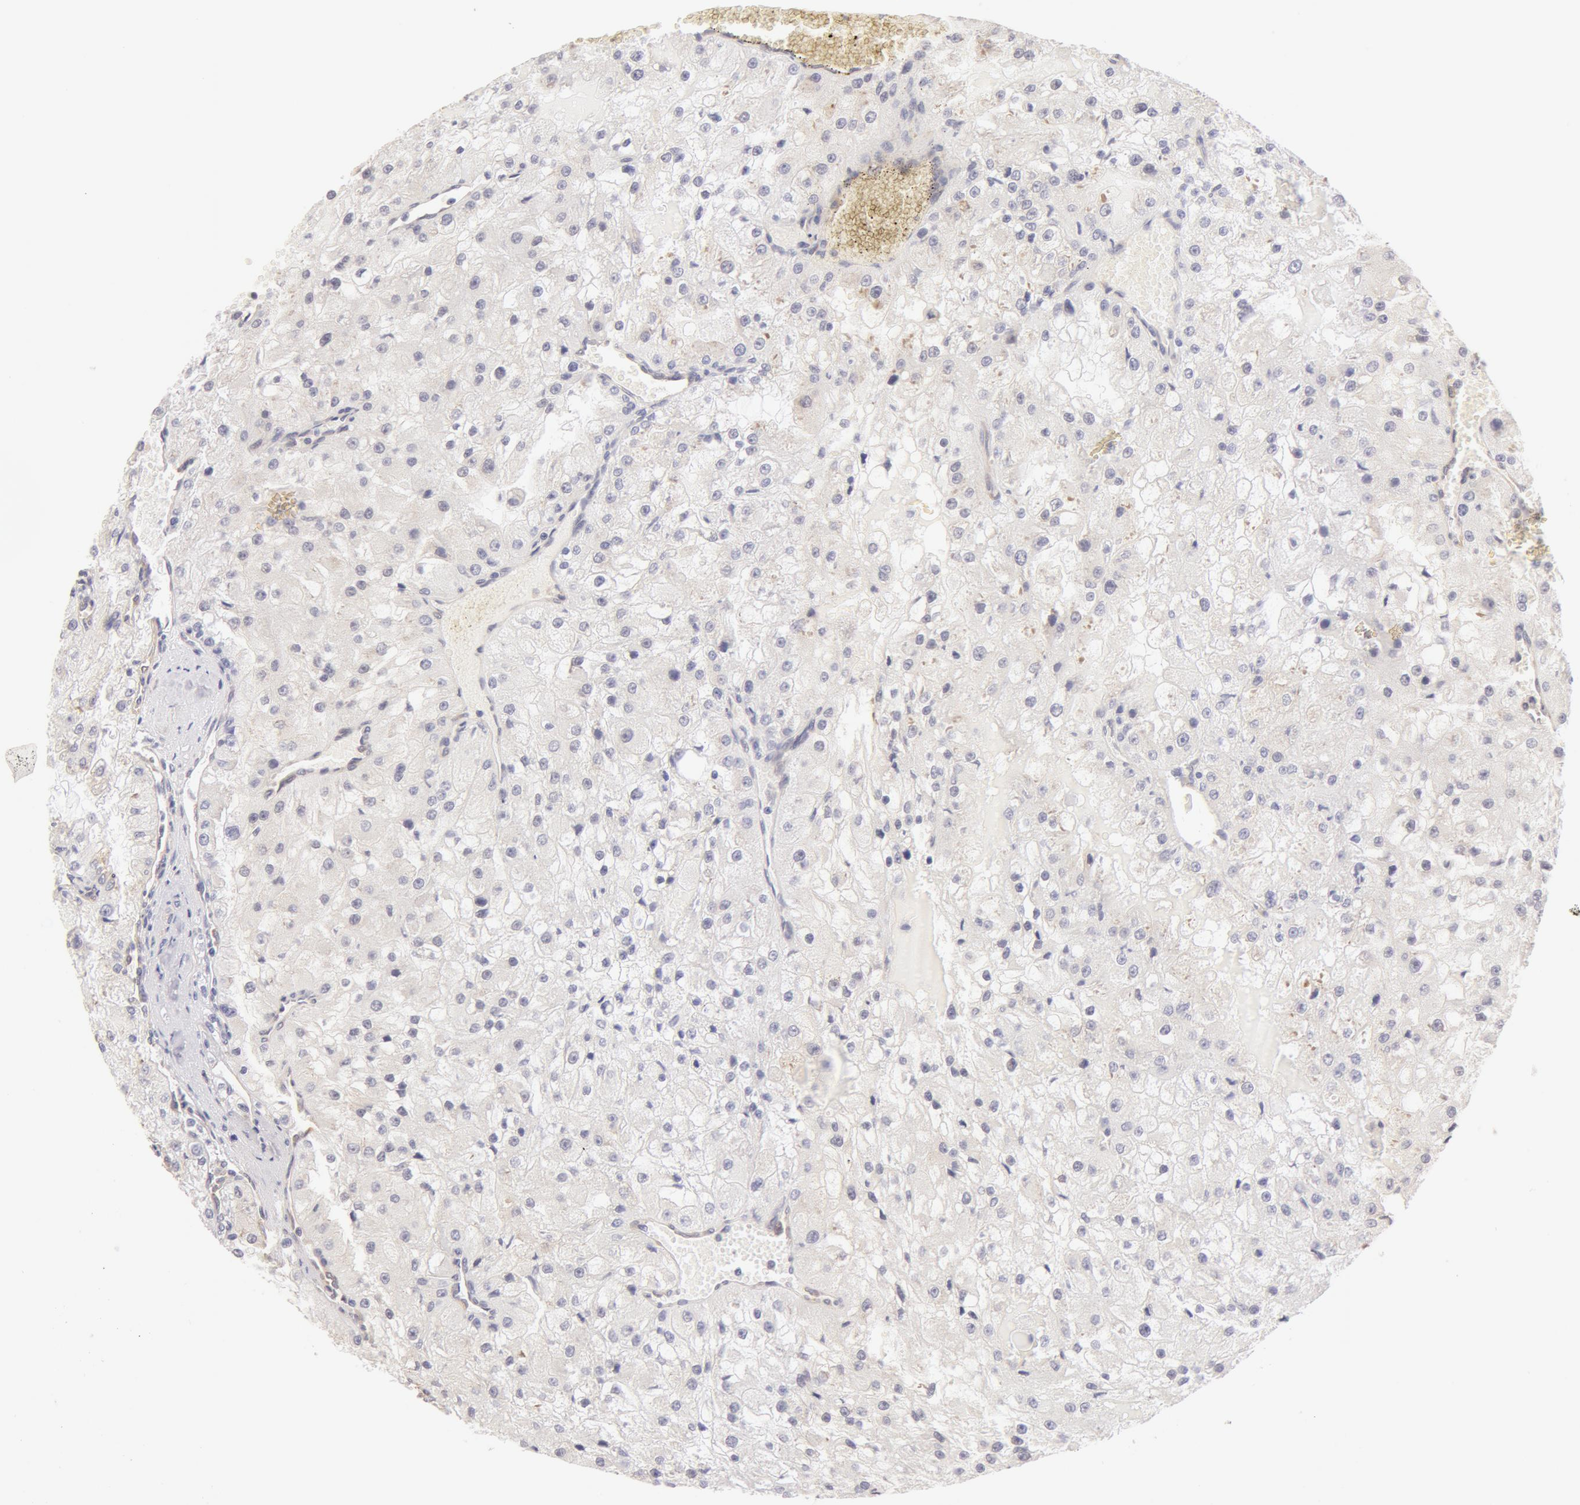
{"staining": {"intensity": "negative", "quantity": "none", "location": "none"}, "tissue": "renal cancer", "cell_type": "Tumor cells", "image_type": "cancer", "snomed": [{"axis": "morphology", "description": "Adenocarcinoma, NOS"}, {"axis": "topography", "description": "Kidney"}], "caption": "Tumor cells show no significant protein staining in adenocarcinoma (renal).", "gene": "DDX3Y", "patient": {"sex": "female", "age": 74}}